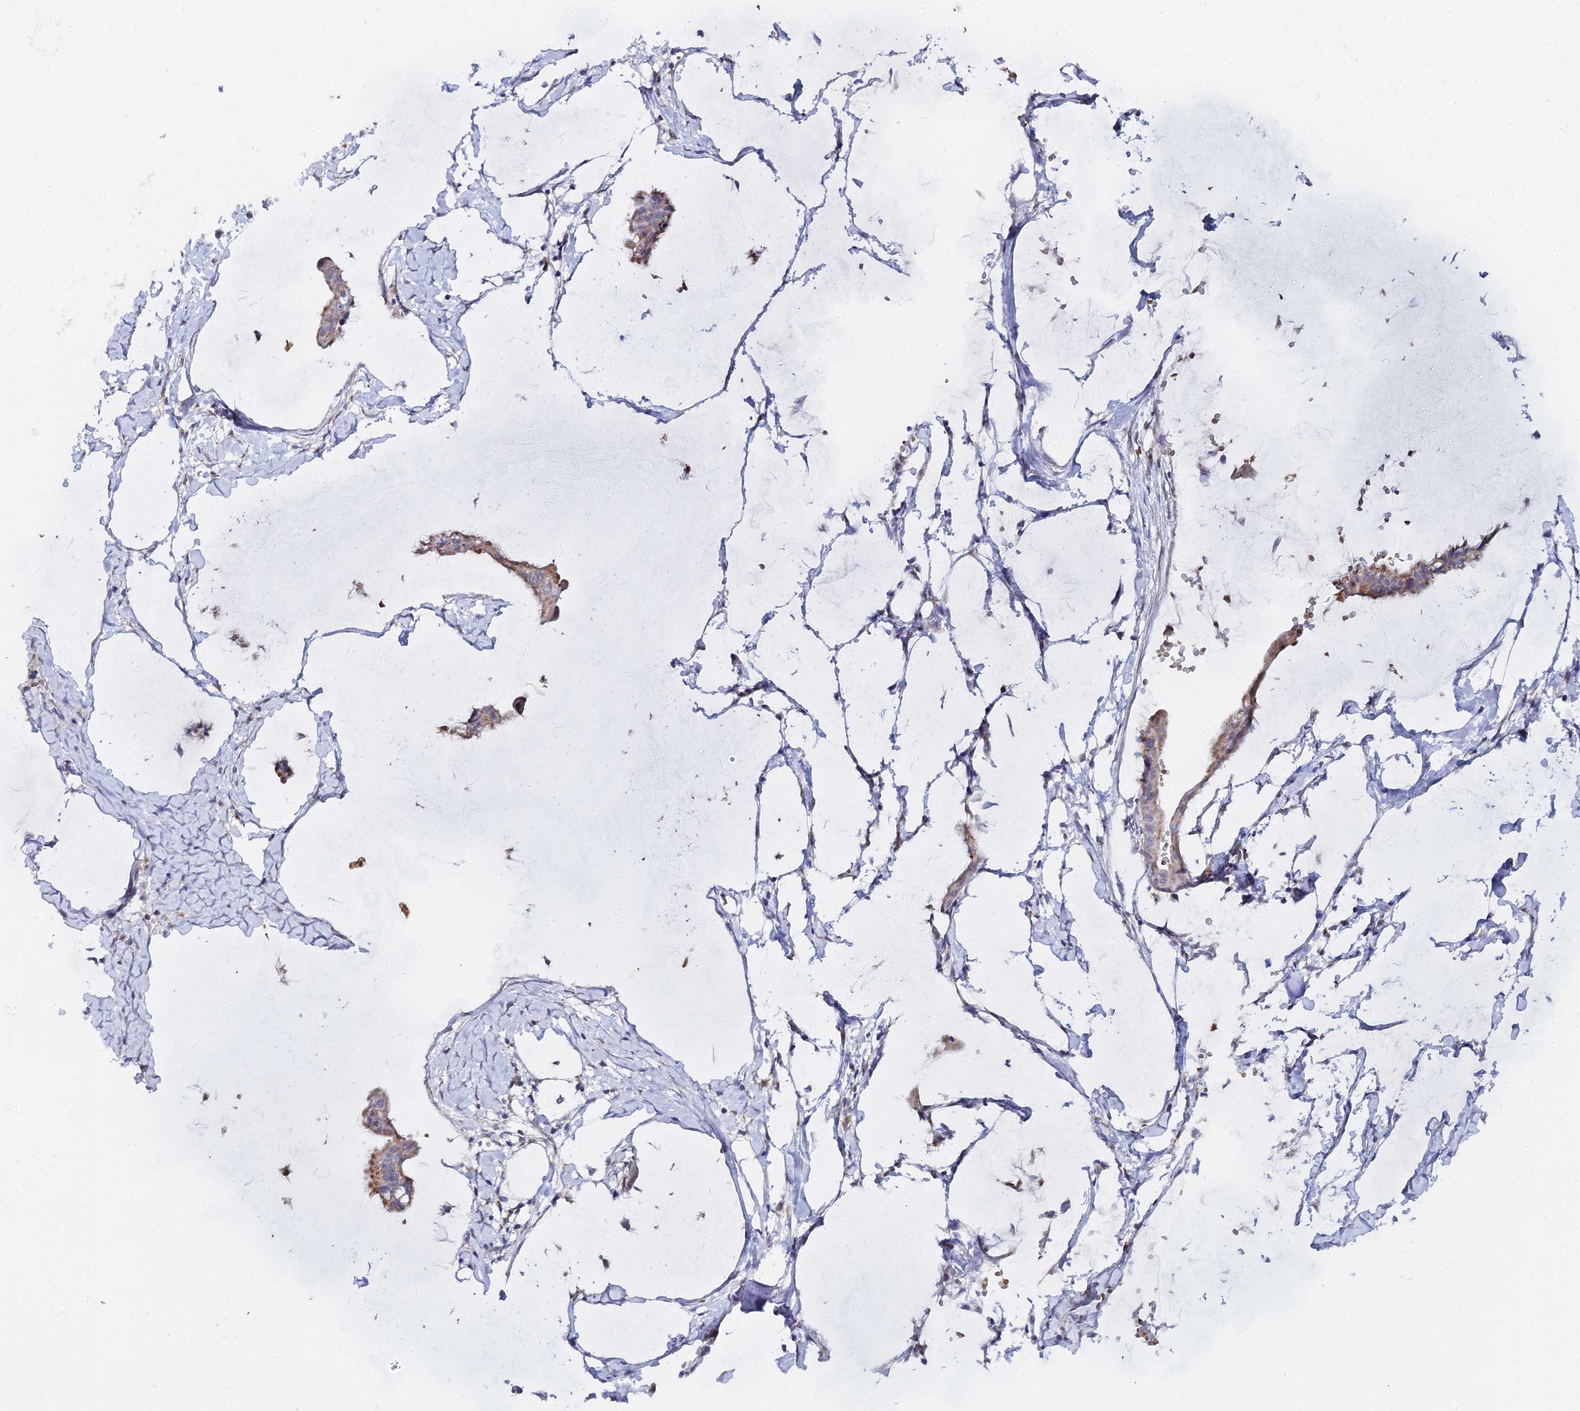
{"staining": {"intensity": "moderate", "quantity": ">75%", "location": "cytoplasmic/membranous"}, "tissue": "ovarian cancer", "cell_type": "Tumor cells", "image_type": "cancer", "snomed": [{"axis": "morphology", "description": "Cystadenocarcinoma, mucinous, NOS"}, {"axis": "topography", "description": "Ovary"}], "caption": "The image exhibits immunohistochemical staining of ovarian cancer. There is moderate cytoplasmic/membranous expression is appreciated in approximately >75% of tumor cells. Nuclei are stained in blue.", "gene": "MPC1", "patient": {"sex": "female", "age": 73}}